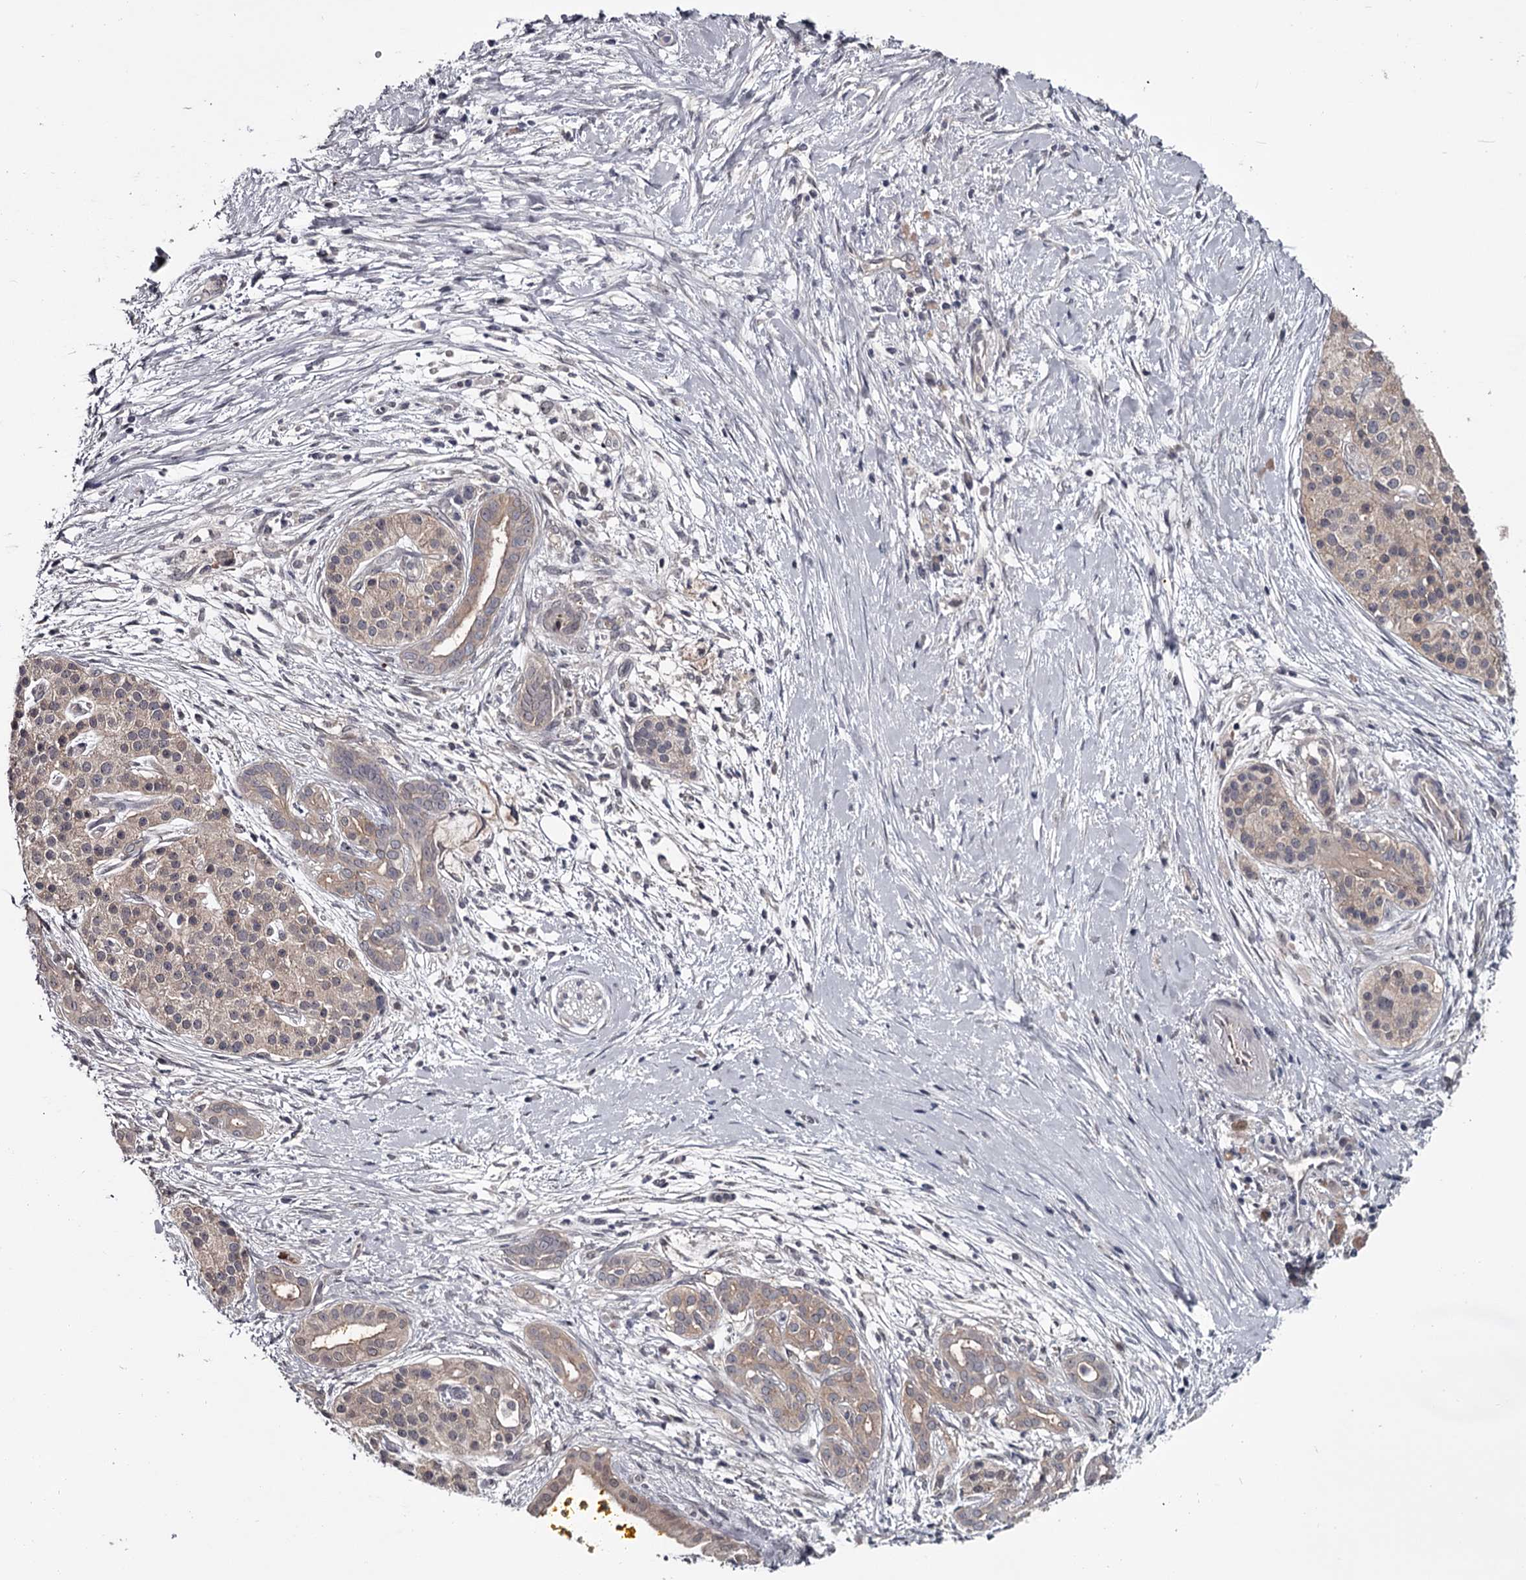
{"staining": {"intensity": "negative", "quantity": "none", "location": "none"}, "tissue": "pancreatic cancer", "cell_type": "Tumor cells", "image_type": "cancer", "snomed": [{"axis": "morphology", "description": "Adenocarcinoma, NOS"}, {"axis": "topography", "description": "Pancreas"}], "caption": "DAB (3,3'-diaminobenzidine) immunohistochemical staining of pancreatic cancer reveals no significant staining in tumor cells.", "gene": "DAO", "patient": {"sex": "male", "age": 58}}